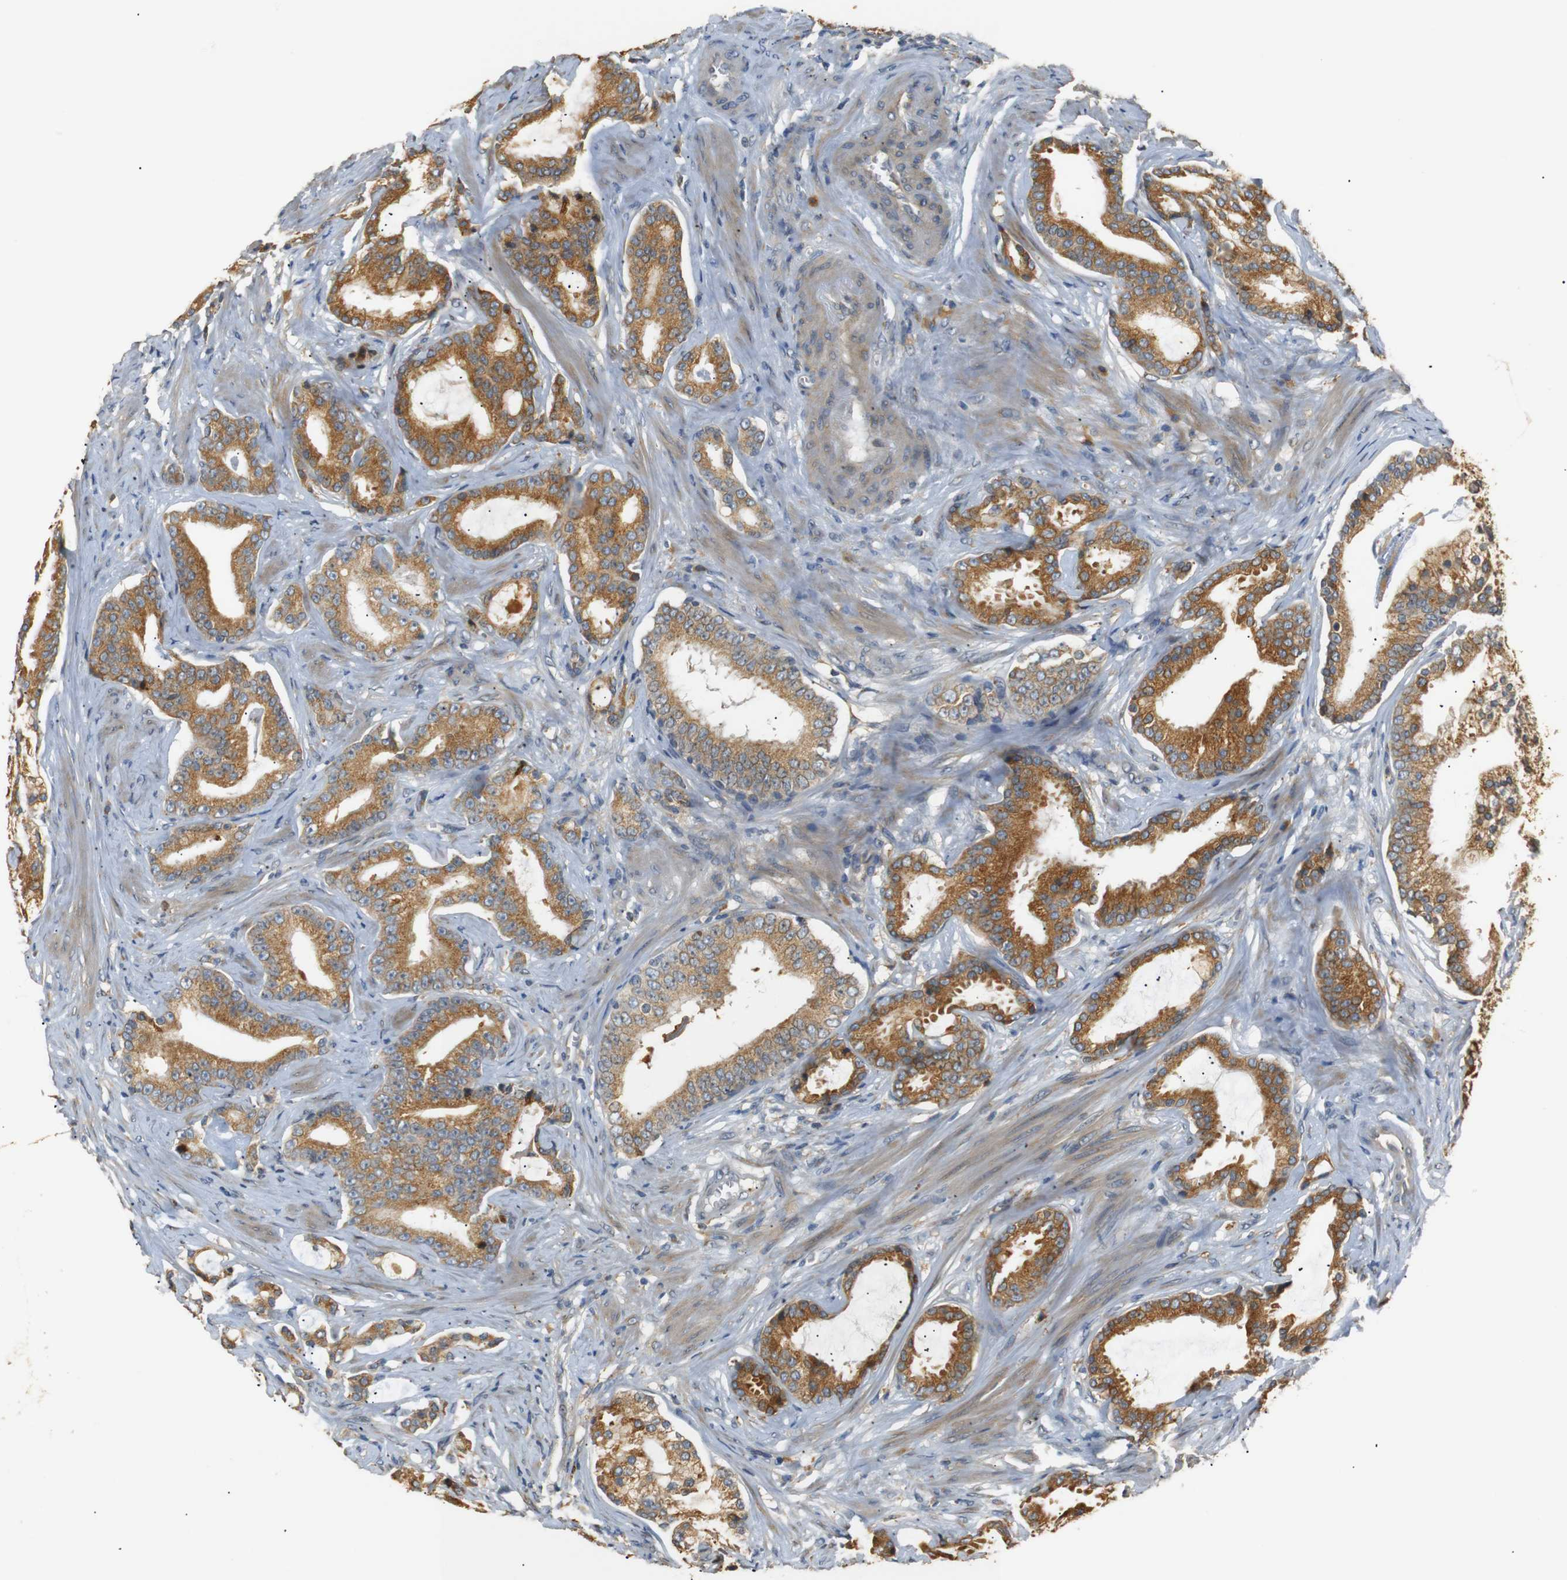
{"staining": {"intensity": "moderate", "quantity": ">75%", "location": "cytoplasmic/membranous"}, "tissue": "prostate cancer", "cell_type": "Tumor cells", "image_type": "cancer", "snomed": [{"axis": "morphology", "description": "Adenocarcinoma, Low grade"}, {"axis": "topography", "description": "Prostate"}], "caption": "IHC photomicrograph of neoplastic tissue: human prostate adenocarcinoma (low-grade) stained using immunohistochemistry displays medium levels of moderate protein expression localized specifically in the cytoplasmic/membranous of tumor cells, appearing as a cytoplasmic/membranous brown color.", "gene": "TMED2", "patient": {"sex": "male", "age": 58}}